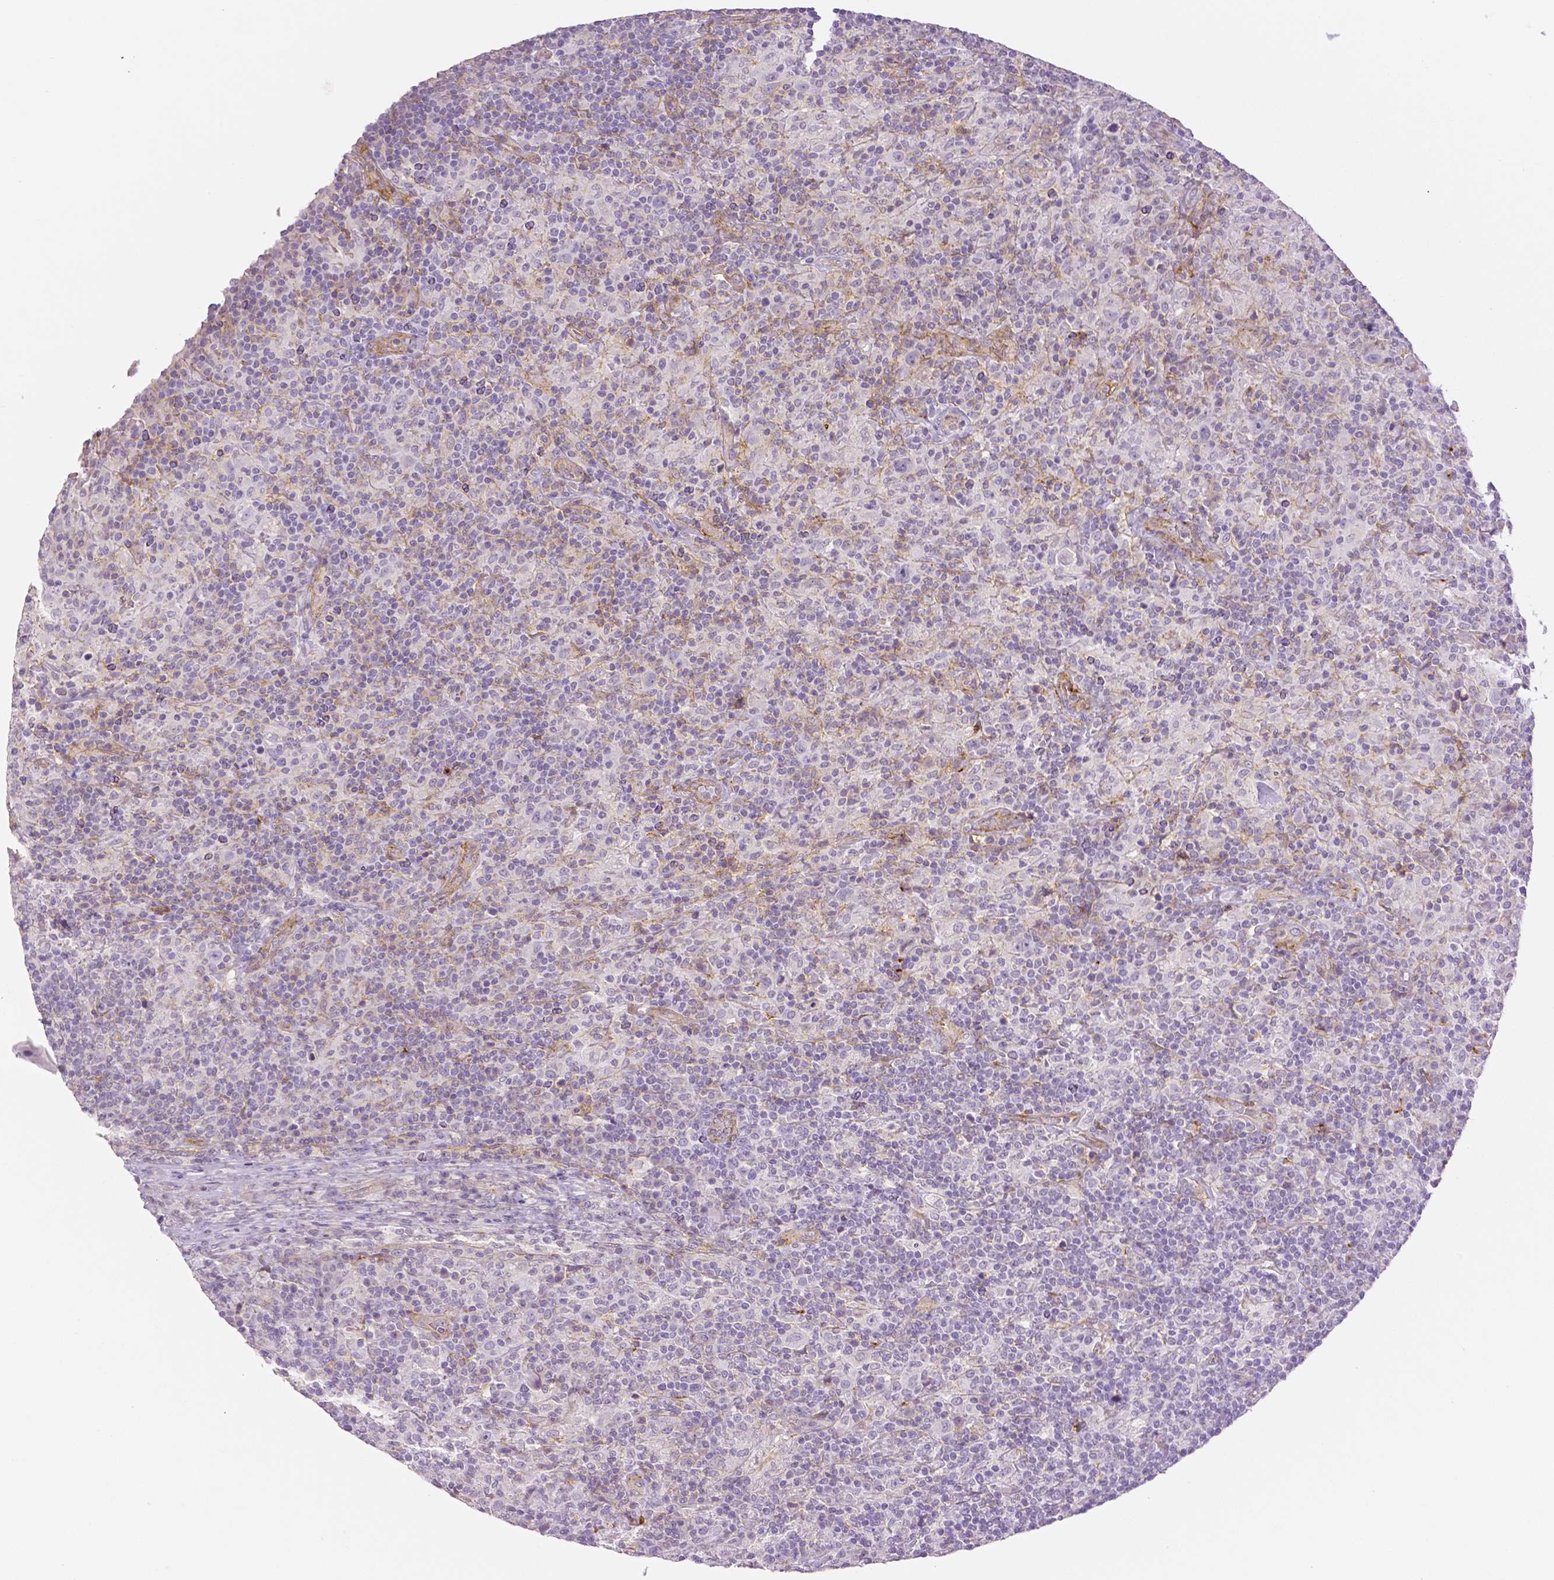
{"staining": {"intensity": "negative", "quantity": "none", "location": "none"}, "tissue": "lymphoma", "cell_type": "Tumor cells", "image_type": "cancer", "snomed": [{"axis": "morphology", "description": "Hodgkin's disease, NOS"}, {"axis": "topography", "description": "Lymph node"}], "caption": "This micrograph is of lymphoma stained with immunohistochemistry (IHC) to label a protein in brown with the nuclei are counter-stained blue. There is no positivity in tumor cells.", "gene": "THY1", "patient": {"sex": "male", "age": 70}}